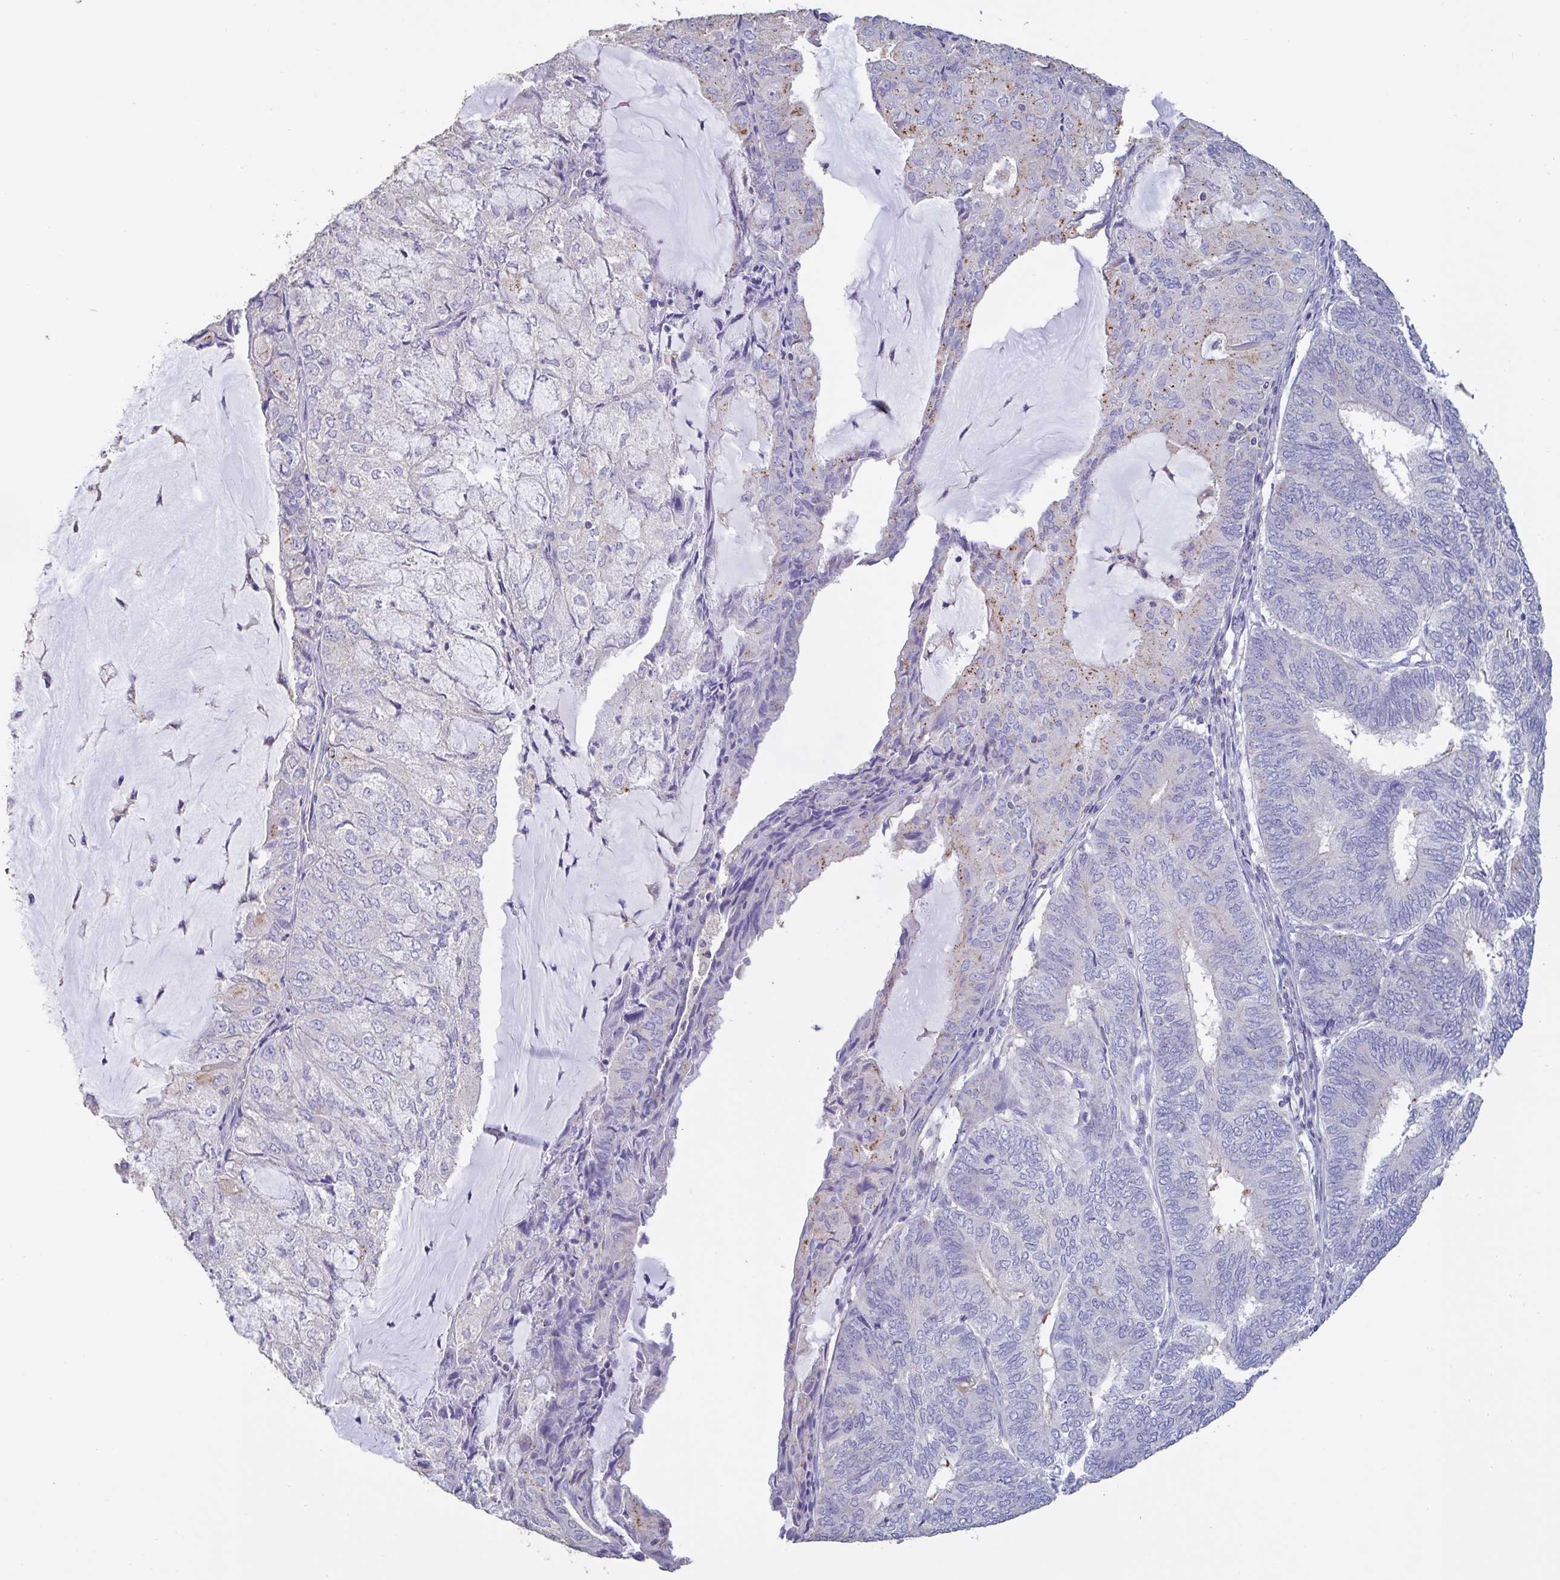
{"staining": {"intensity": "moderate", "quantity": "<25%", "location": "cytoplasmic/membranous"}, "tissue": "endometrial cancer", "cell_type": "Tumor cells", "image_type": "cancer", "snomed": [{"axis": "morphology", "description": "Adenocarcinoma, NOS"}, {"axis": "topography", "description": "Endometrium"}], "caption": "Immunohistochemistry staining of endometrial cancer (adenocarcinoma), which reveals low levels of moderate cytoplasmic/membranous positivity in about <25% of tumor cells indicating moderate cytoplasmic/membranous protein expression. The staining was performed using DAB (3,3'-diaminobenzidine) (brown) for protein detection and nuclei were counterstained in hematoxylin (blue).", "gene": "CHMP5", "patient": {"sex": "female", "age": 81}}